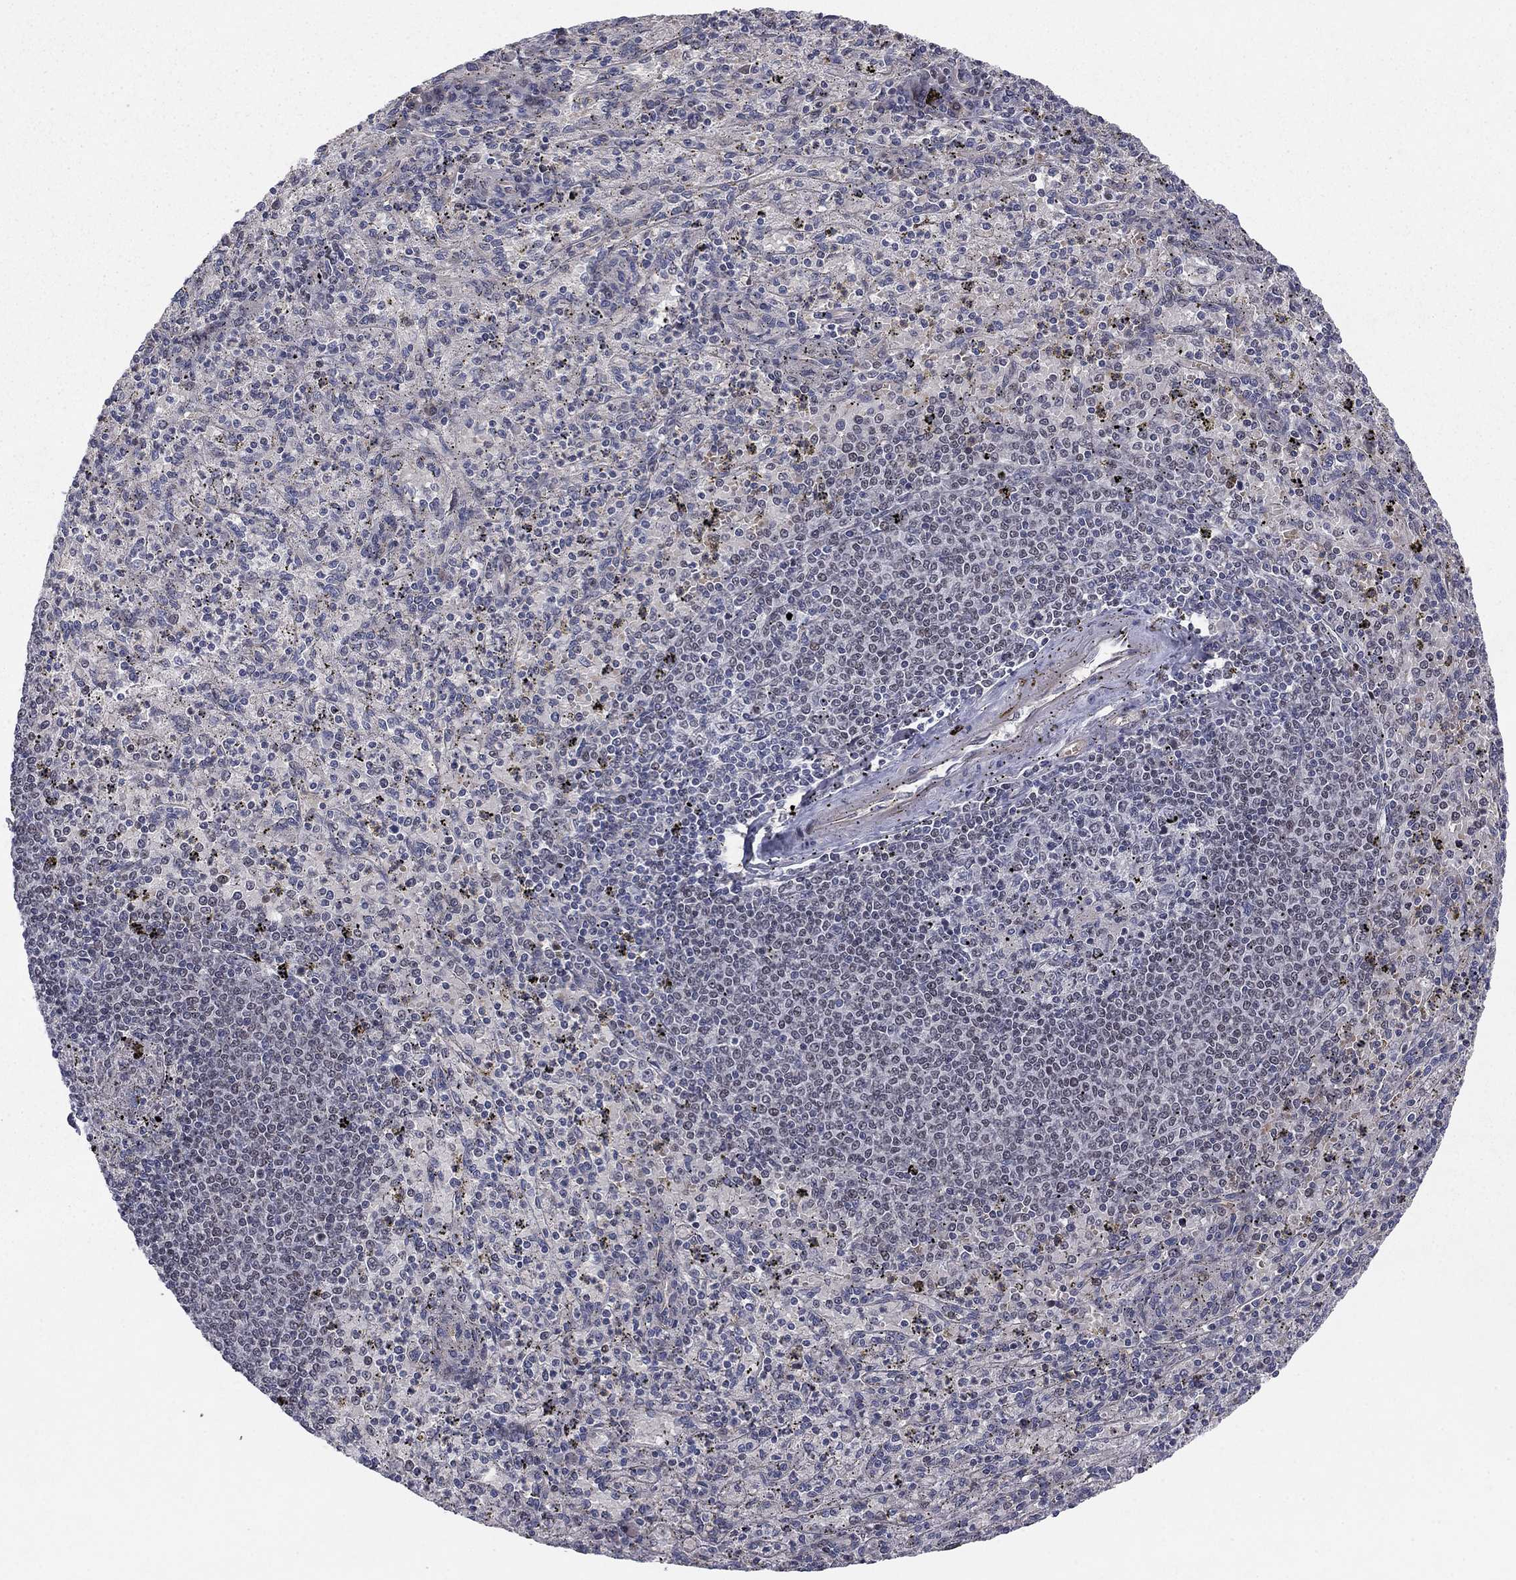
{"staining": {"intensity": "negative", "quantity": "none", "location": "none"}, "tissue": "spleen", "cell_type": "Cells in red pulp", "image_type": "normal", "snomed": [{"axis": "morphology", "description": "Normal tissue, NOS"}, {"axis": "topography", "description": "Spleen"}], "caption": "Immunohistochemistry photomicrograph of benign human spleen stained for a protein (brown), which demonstrates no expression in cells in red pulp.", "gene": "BCL11A", "patient": {"sex": "male", "age": 60}}